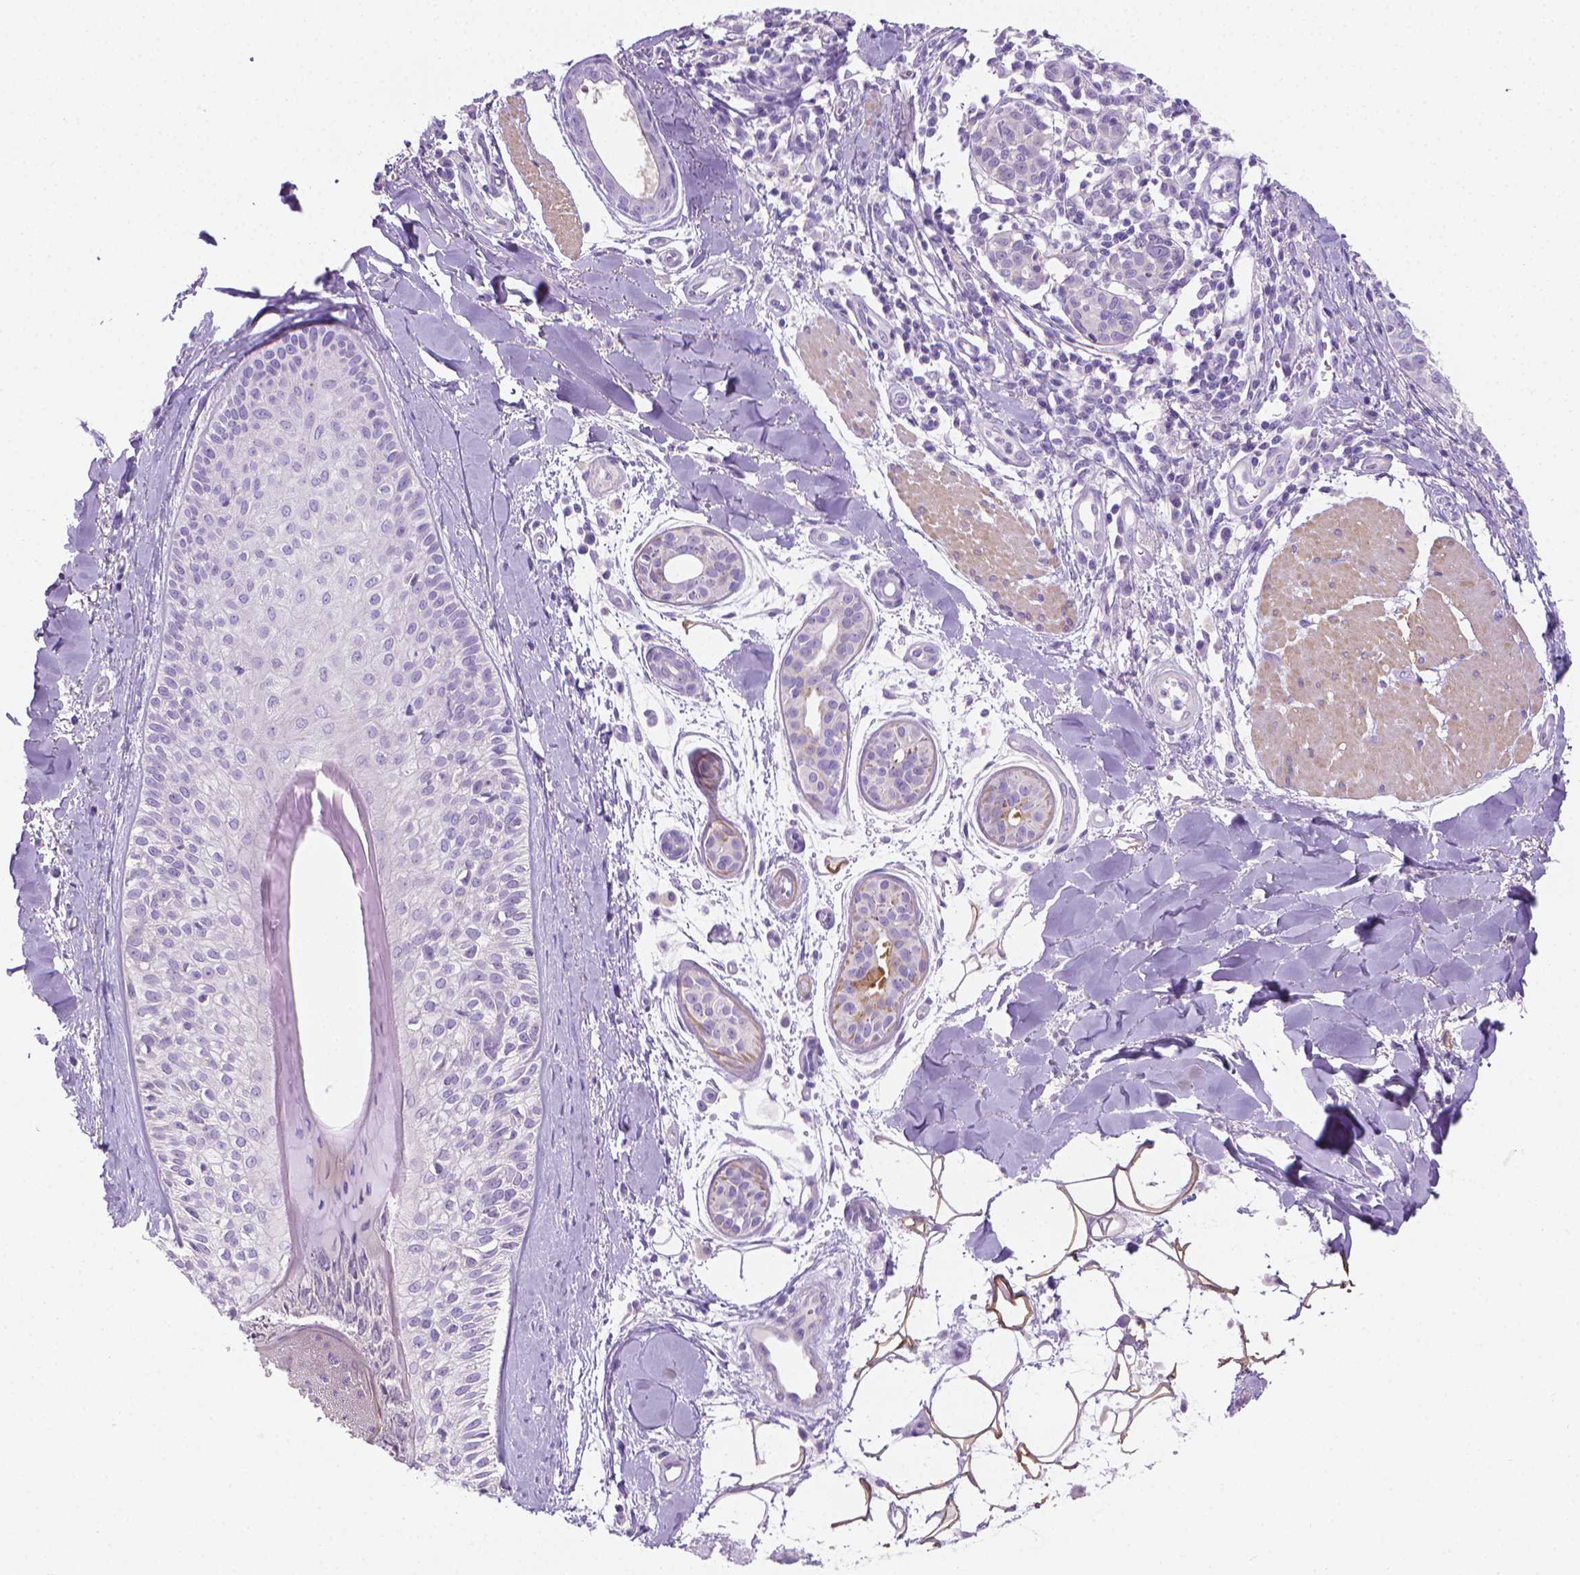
{"staining": {"intensity": "negative", "quantity": "none", "location": "none"}, "tissue": "melanoma", "cell_type": "Tumor cells", "image_type": "cancer", "snomed": [{"axis": "morphology", "description": "Malignant melanoma, NOS"}, {"axis": "topography", "description": "Skin"}], "caption": "This is an immunohistochemistry (IHC) histopathology image of human malignant melanoma. There is no expression in tumor cells.", "gene": "FASN", "patient": {"sex": "male", "age": 48}}